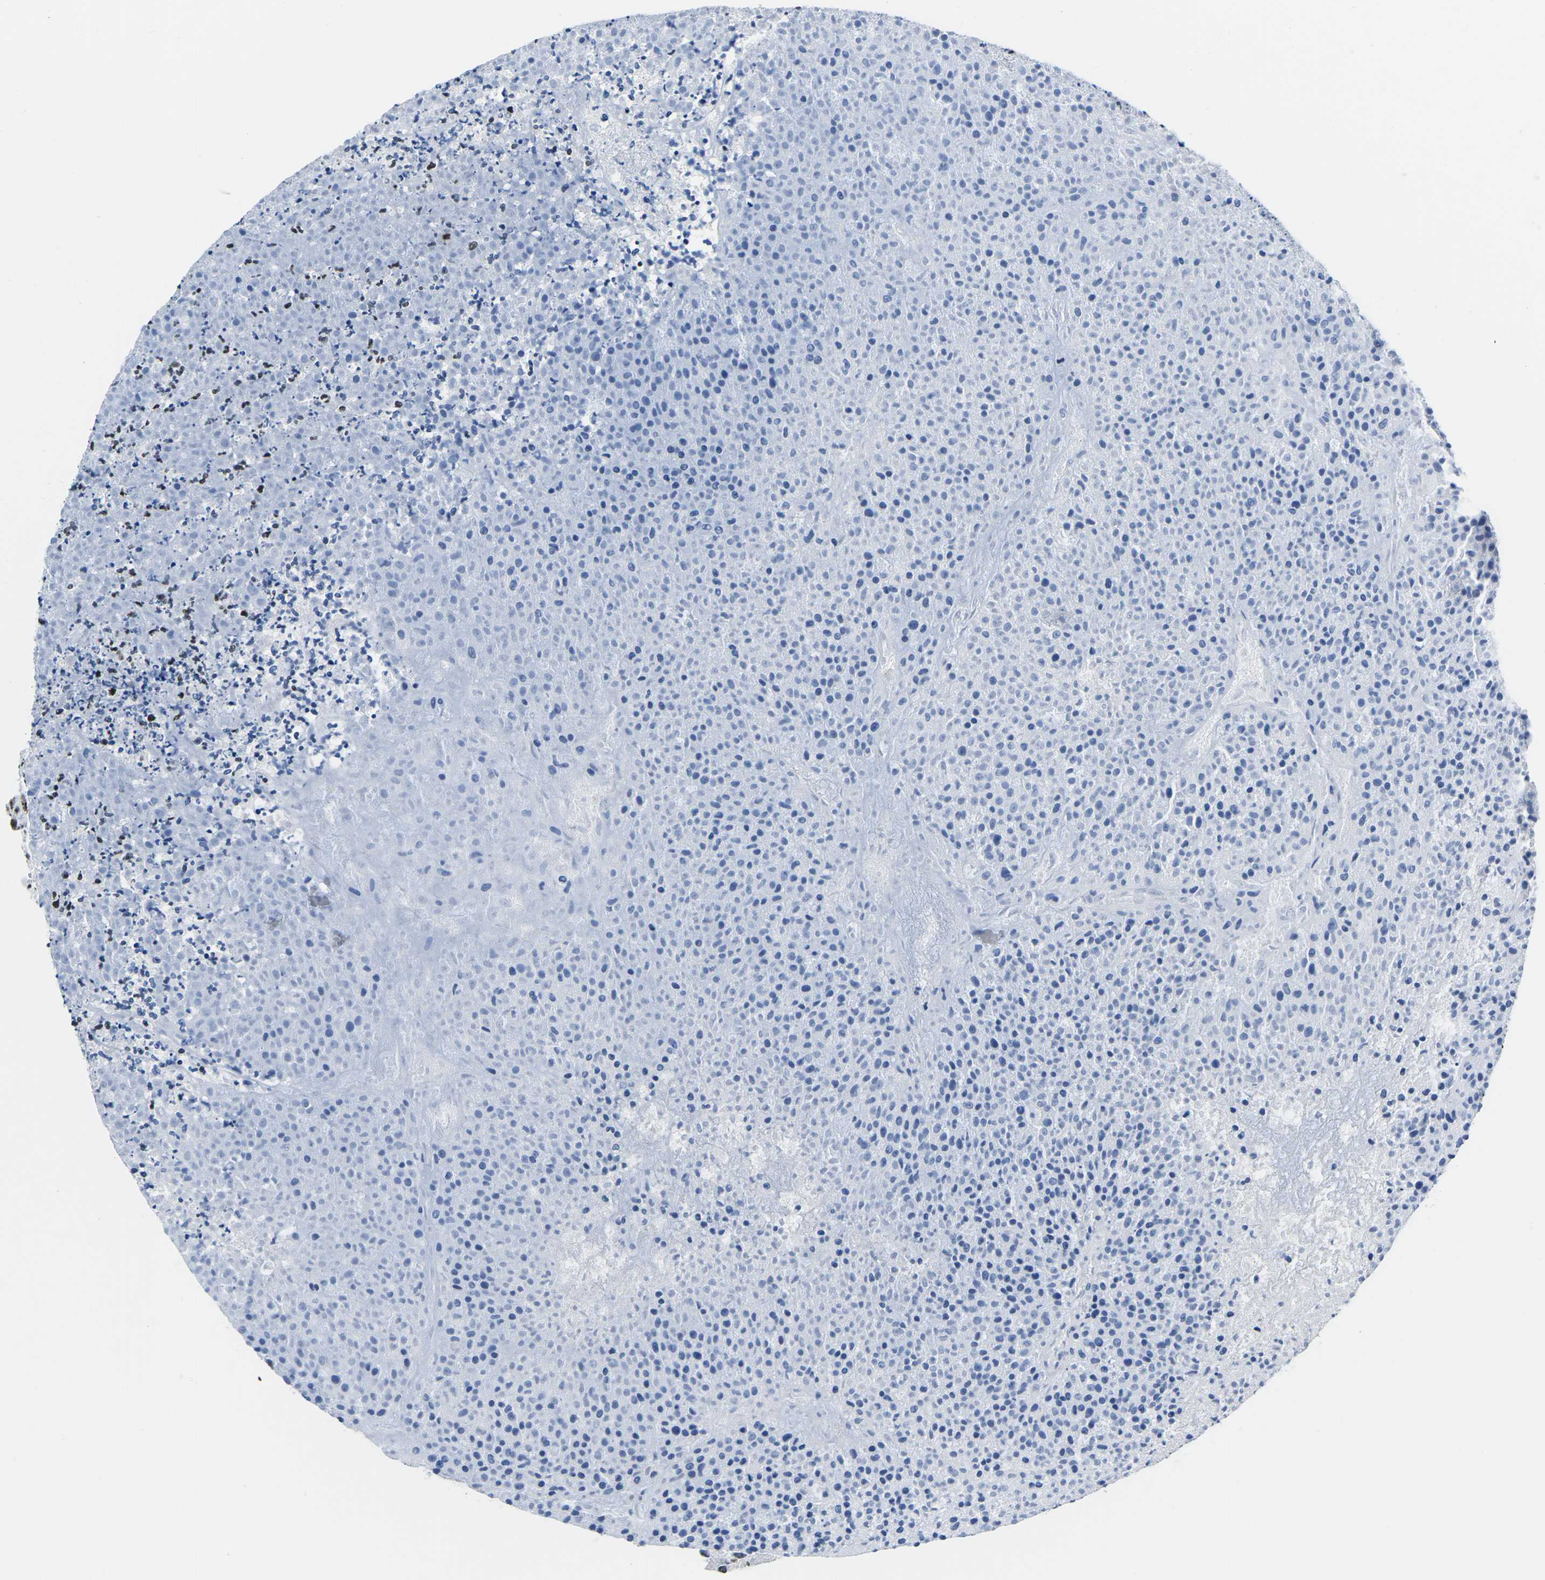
{"staining": {"intensity": "negative", "quantity": "none", "location": "none"}, "tissue": "testis cancer", "cell_type": "Tumor cells", "image_type": "cancer", "snomed": [{"axis": "morphology", "description": "Seminoma, NOS"}, {"axis": "topography", "description": "Testis"}], "caption": "Tumor cells show no significant positivity in seminoma (testis). The staining is performed using DAB (3,3'-diaminobenzidine) brown chromogen with nuclei counter-stained in using hematoxylin.", "gene": "ATF1", "patient": {"sex": "male", "age": 59}}